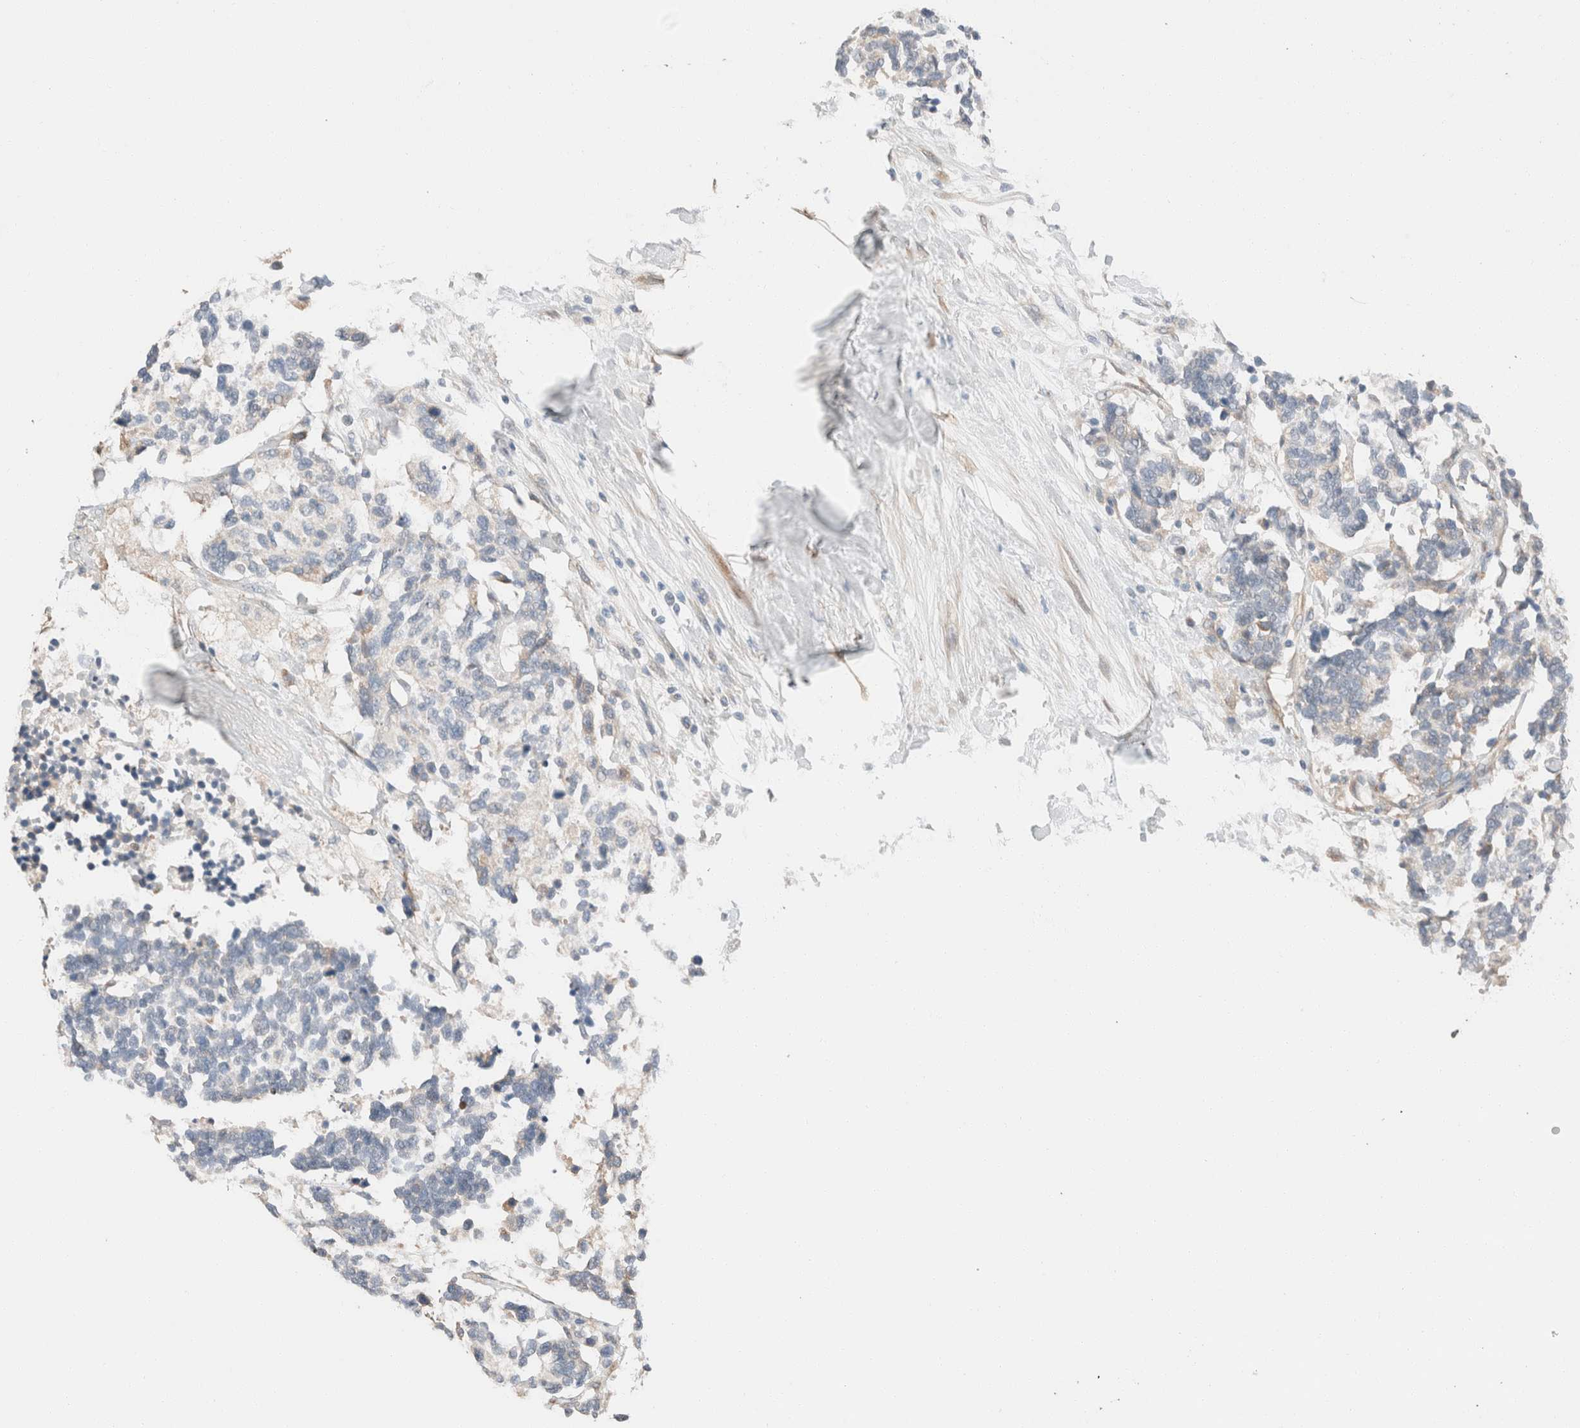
{"staining": {"intensity": "negative", "quantity": "none", "location": "none"}, "tissue": "carcinoid", "cell_type": "Tumor cells", "image_type": "cancer", "snomed": [{"axis": "morphology", "description": "Carcinoma, NOS"}, {"axis": "morphology", "description": "Carcinoid, malignant, NOS"}, {"axis": "topography", "description": "Urinary bladder"}], "caption": "Photomicrograph shows no protein positivity in tumor cells of carcinoid tissue. Nuclei are stained in blue.", "gene": "PCM1", "patient": {"sex": "male", "age": 57}}